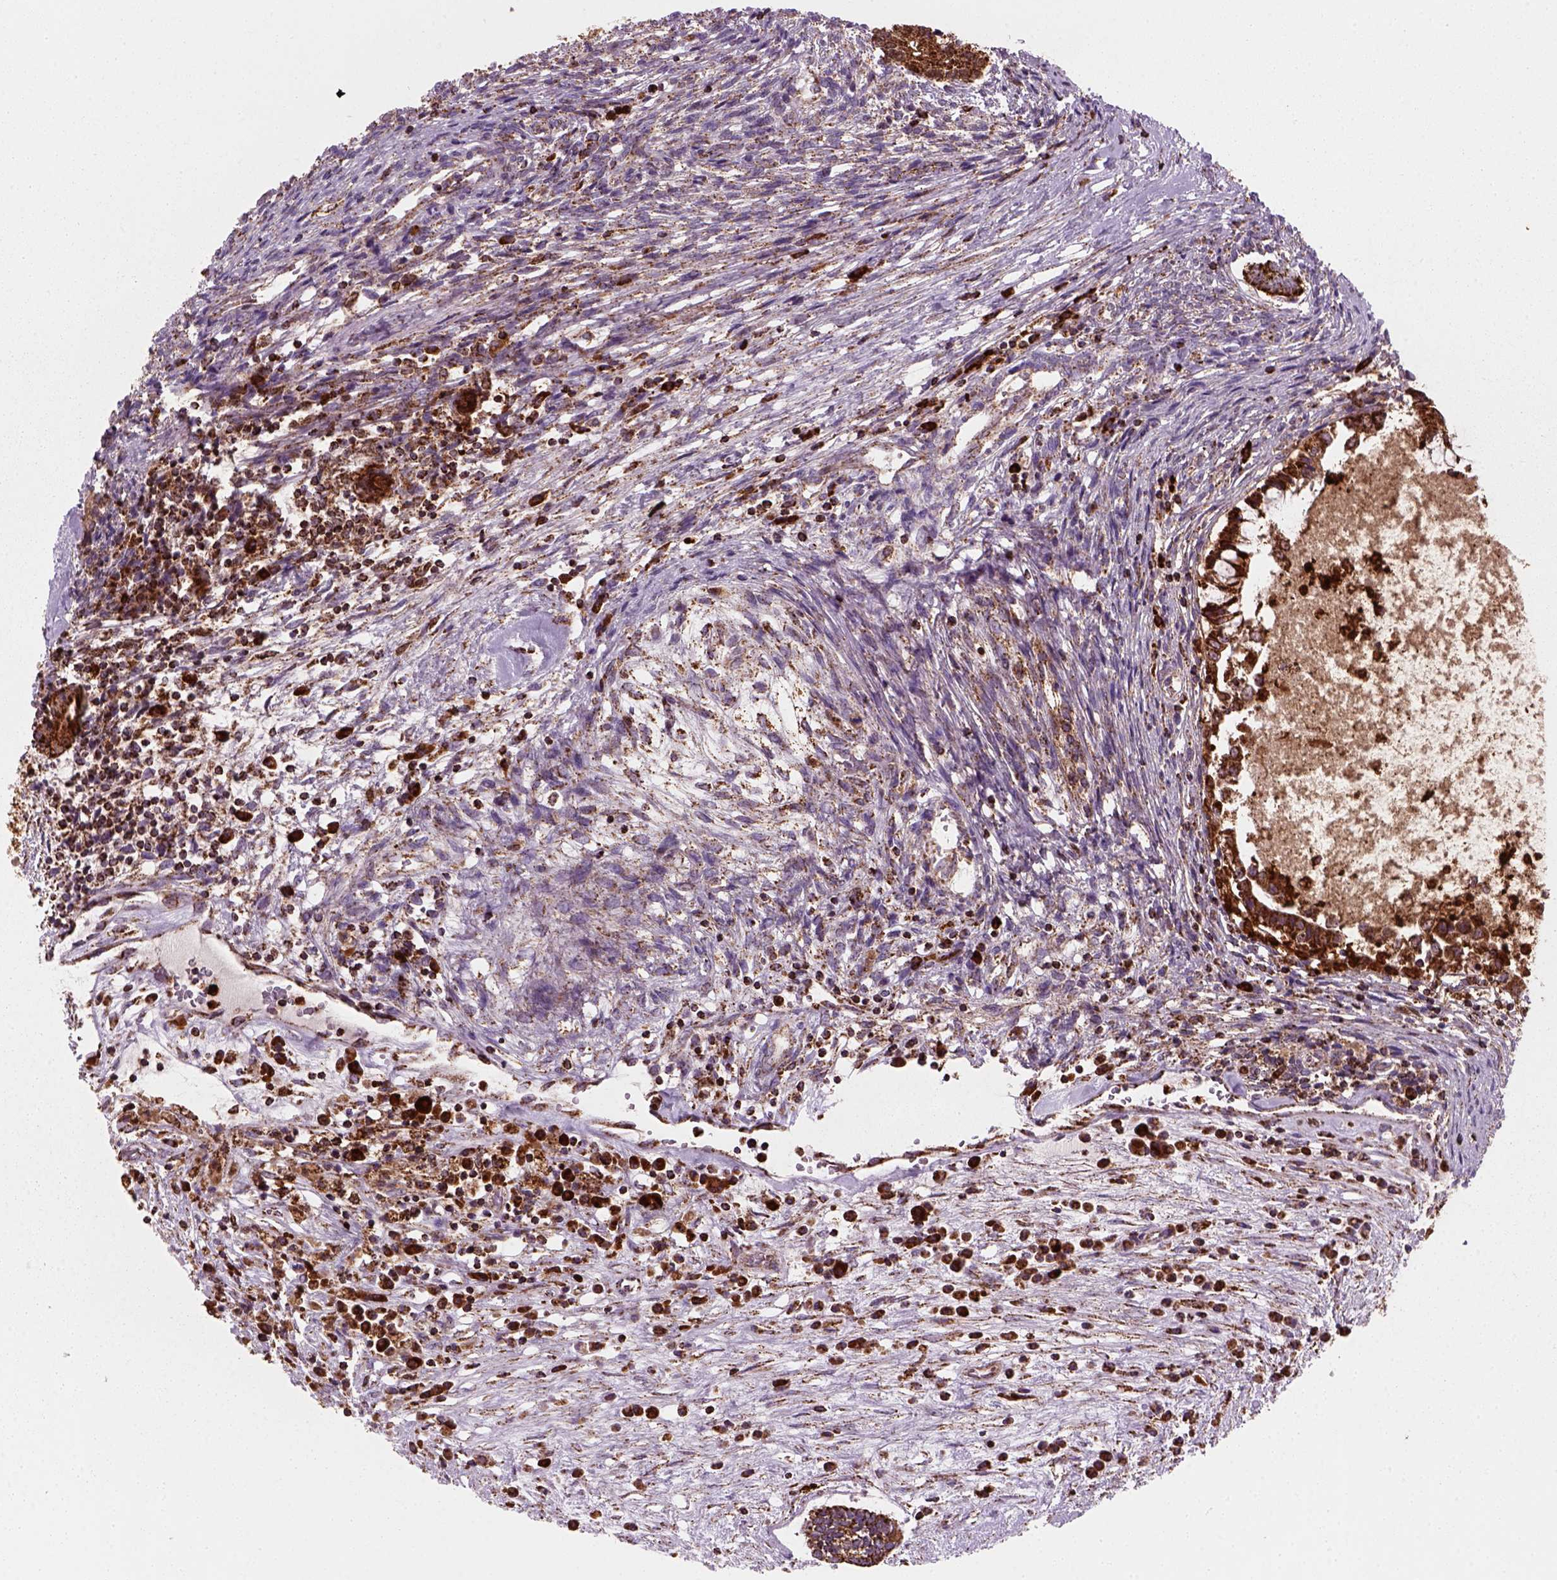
{"staining": {"intensity": "strong", "quantity": ">75%", "location": "cytoplasmic/membranous"}, "tissue": "testis cancer", "cell_type": "Tumor cells", "image_type": "cancer", "snomed": [{"axis": "morphology", "description": "Carcinoma, Embryonal, NOS"}, {"axis": "topography", "description": "Testis"}], "caption": "DAB immunohistochemical staining of human testis embryonal carcinoma exhibits strong cytoplasmic/membranous protein staining in about >75% of tumor cells. The protein is stained brown, and the nuclei are stained in blue (DAB (3,3'-diaminobenzidine) IHC with brightfield microscopy, high magnification).", "gene": "NUDT16L1", "patient": {"sex": "male", "age": 37}}